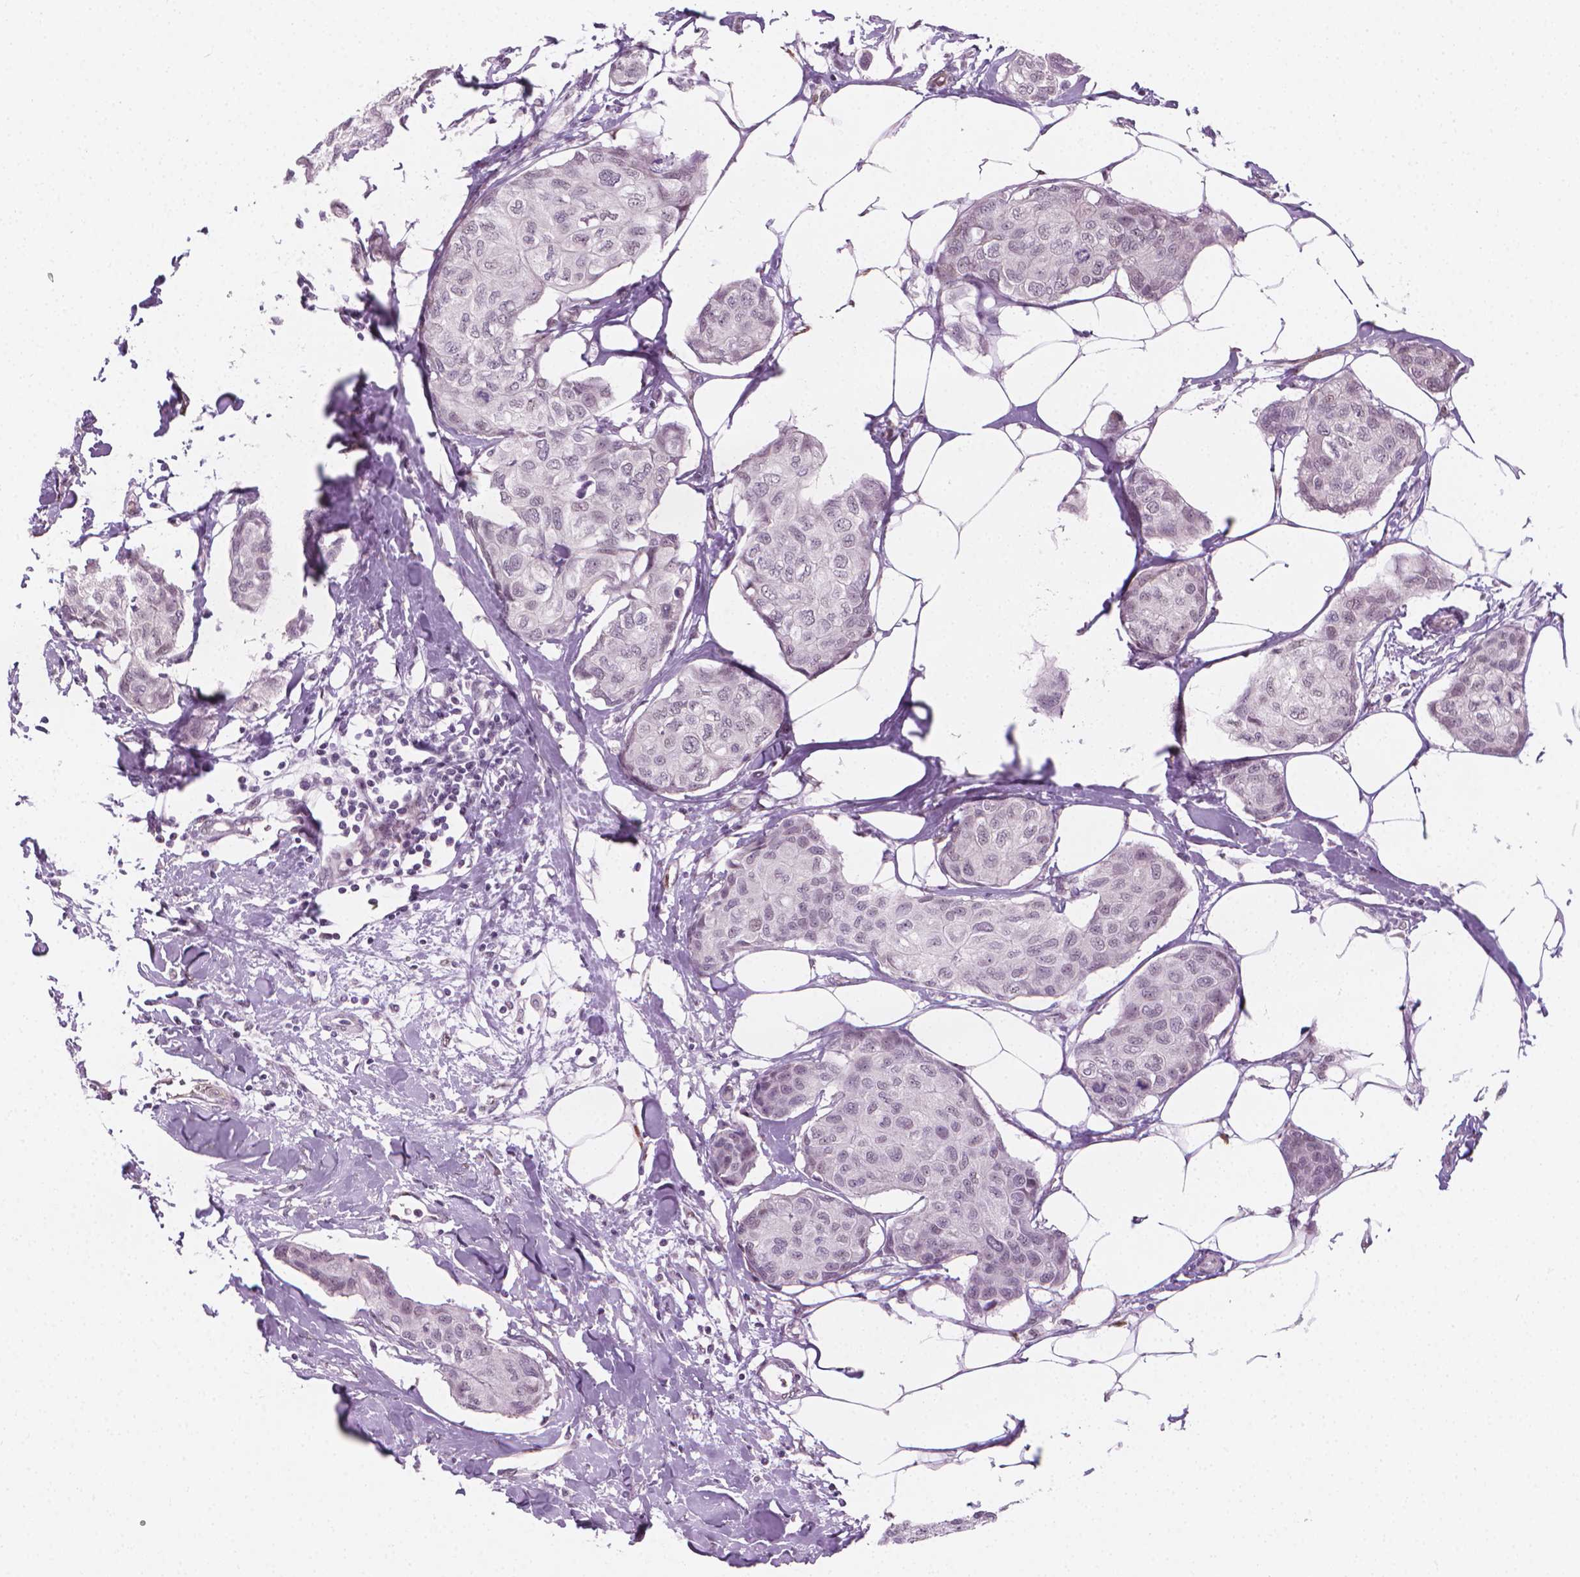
{"staining": {"intensity": "negative", "quantity": "none", "location": "none"}, "tissue": "breast cancer", "cell_type": "Tumor cells", "image_type": "cancer", "snomed": [{"axis": "morphology", "description": "Duct carcinoma"}, {"axis": "topography", "description": "Breast"}], "caption": "Tumor cells show no significant staining in breast cancer.", "gene": "CDKN1C", "patient": {"sex": "female", "age": 80}}